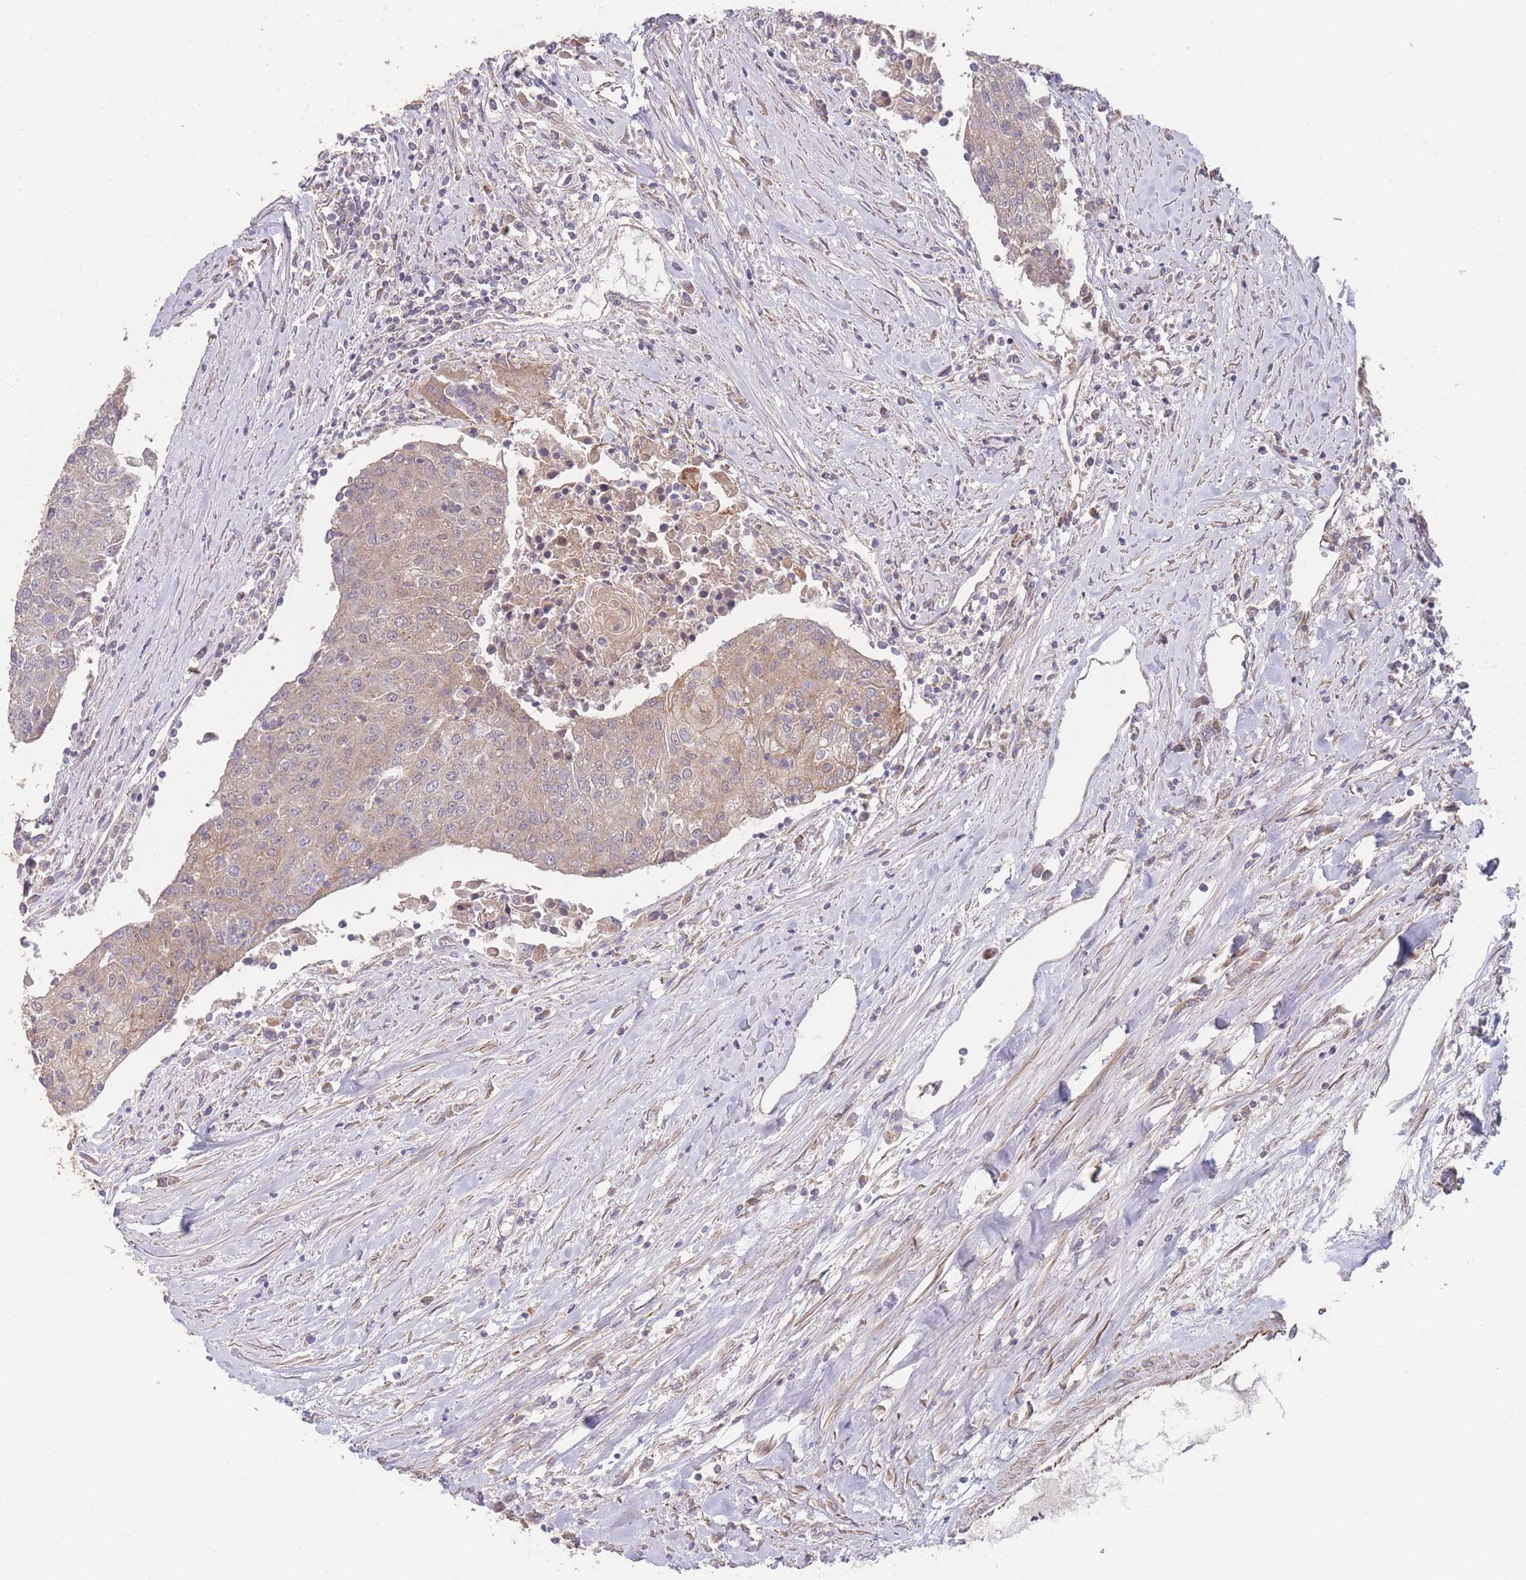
{"staining": {"intensity": "weak", "quantity": "25%-75%", "location": "cytoplasmic/membranous"}, "tissue": "urothelial cancer", "cell_type": "Tumor cells", "image_type": "cancer", "snomed": [{"axis": "morphology", "description": "Urothelial carcinoma, High grade"}, {"axis": "topography", "description": "Urinary bladder"}], "caption": "A histopathology image showing weak cytoplasmic/membranous expression in about 25%-75% of tumor cells in high-grade urothelial carcinoma, as visualized by brown immunohistochemical staining.", "gene": "PXMP4", "patient": {"sex": "female", "age": 85}}